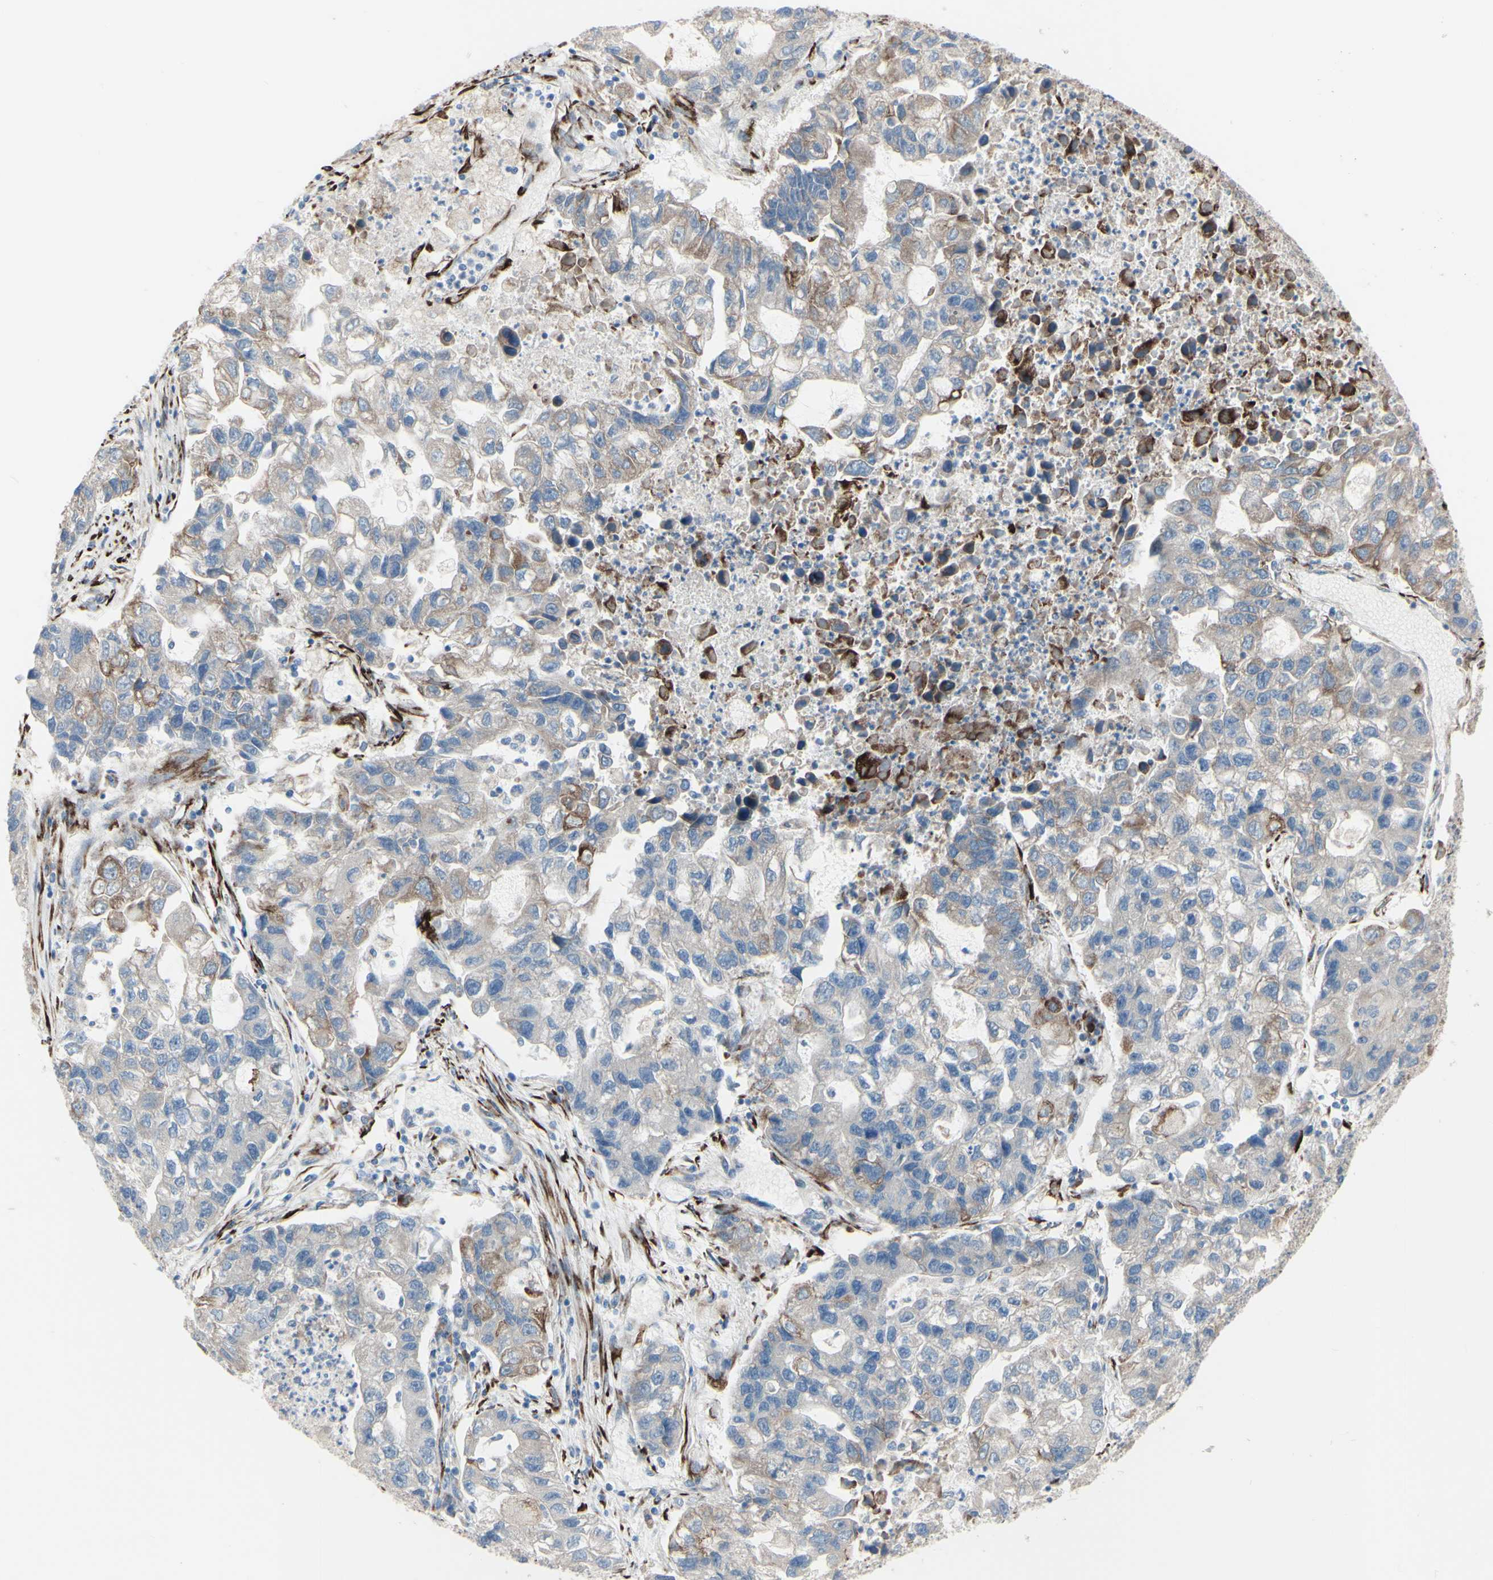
{"staining": {"intensity": "weak", "quantity": "25%-75%", "location": "cytoplasmic/membranous"}, "tissue": "lung cancer", "cell_type": "Tumor cells", "image_type": "cancer", "snomed": [{"axis": "morphology", "description": "Adenocarcinoma, NOS"}, {"axis": "topography", "description": "Lung"}], "caption": "Lung adenocarcinoma tissue exhibits weak cytoplasmic/membranous staining in about 25%-75% of tumor cells The staining was performed using DAB (3,3'-diaminobenzidine) to visualize the protein expression in brown, while the nuclei were stained in blue with hematoxylin (Magnification: 20x).", "gene": "AGPAT5", "patient": {"sex": "female", "age": 51}}